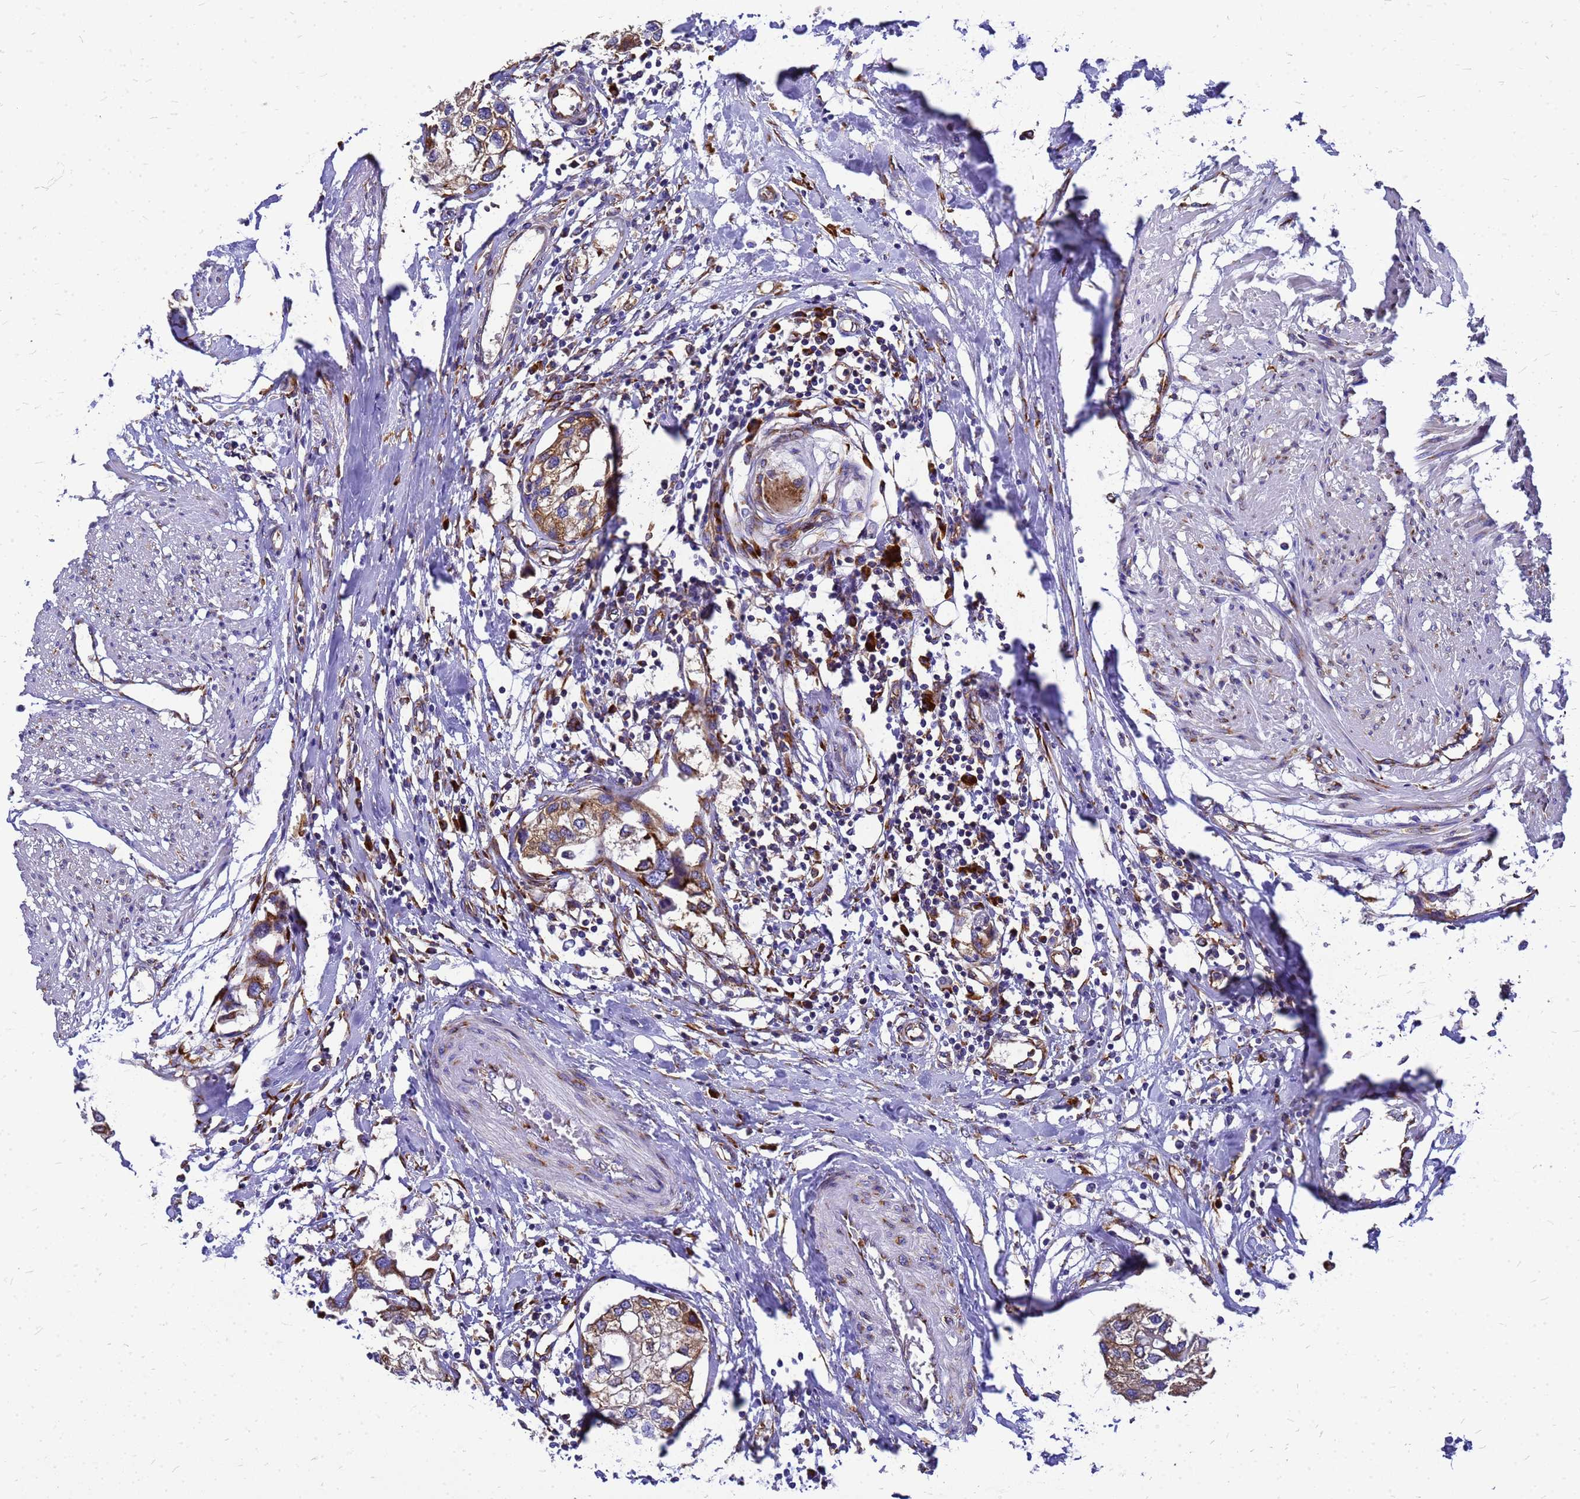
{"staining": {"intensity": "moderate", "quantity": ">75%", "location": "cytoplasmic/membranous"}, "tissue": "urothelial cancer", "cell_type": "Tumor cells", "image_type": "cancer", "snomed": [{"axis": "morphology", "description": "Urothelial carcinoma, High grade"}, {"axis": "topography", "description": "Urinary bladder"}], "caption": "Immunohistochemical staining of urothelial carcinoma (high-grade) exhibits medium levels of moderate cytoplasmic/membranous protein expression in about >75% of tumor cells. The staining was performed using DAB to visualize the protein expression in brown, while the nuclei were stained in blue with hematoxylin (Magnification: 20x).", "gene": "EEF1D", "patient": {"sex": "male", "age": 64}}